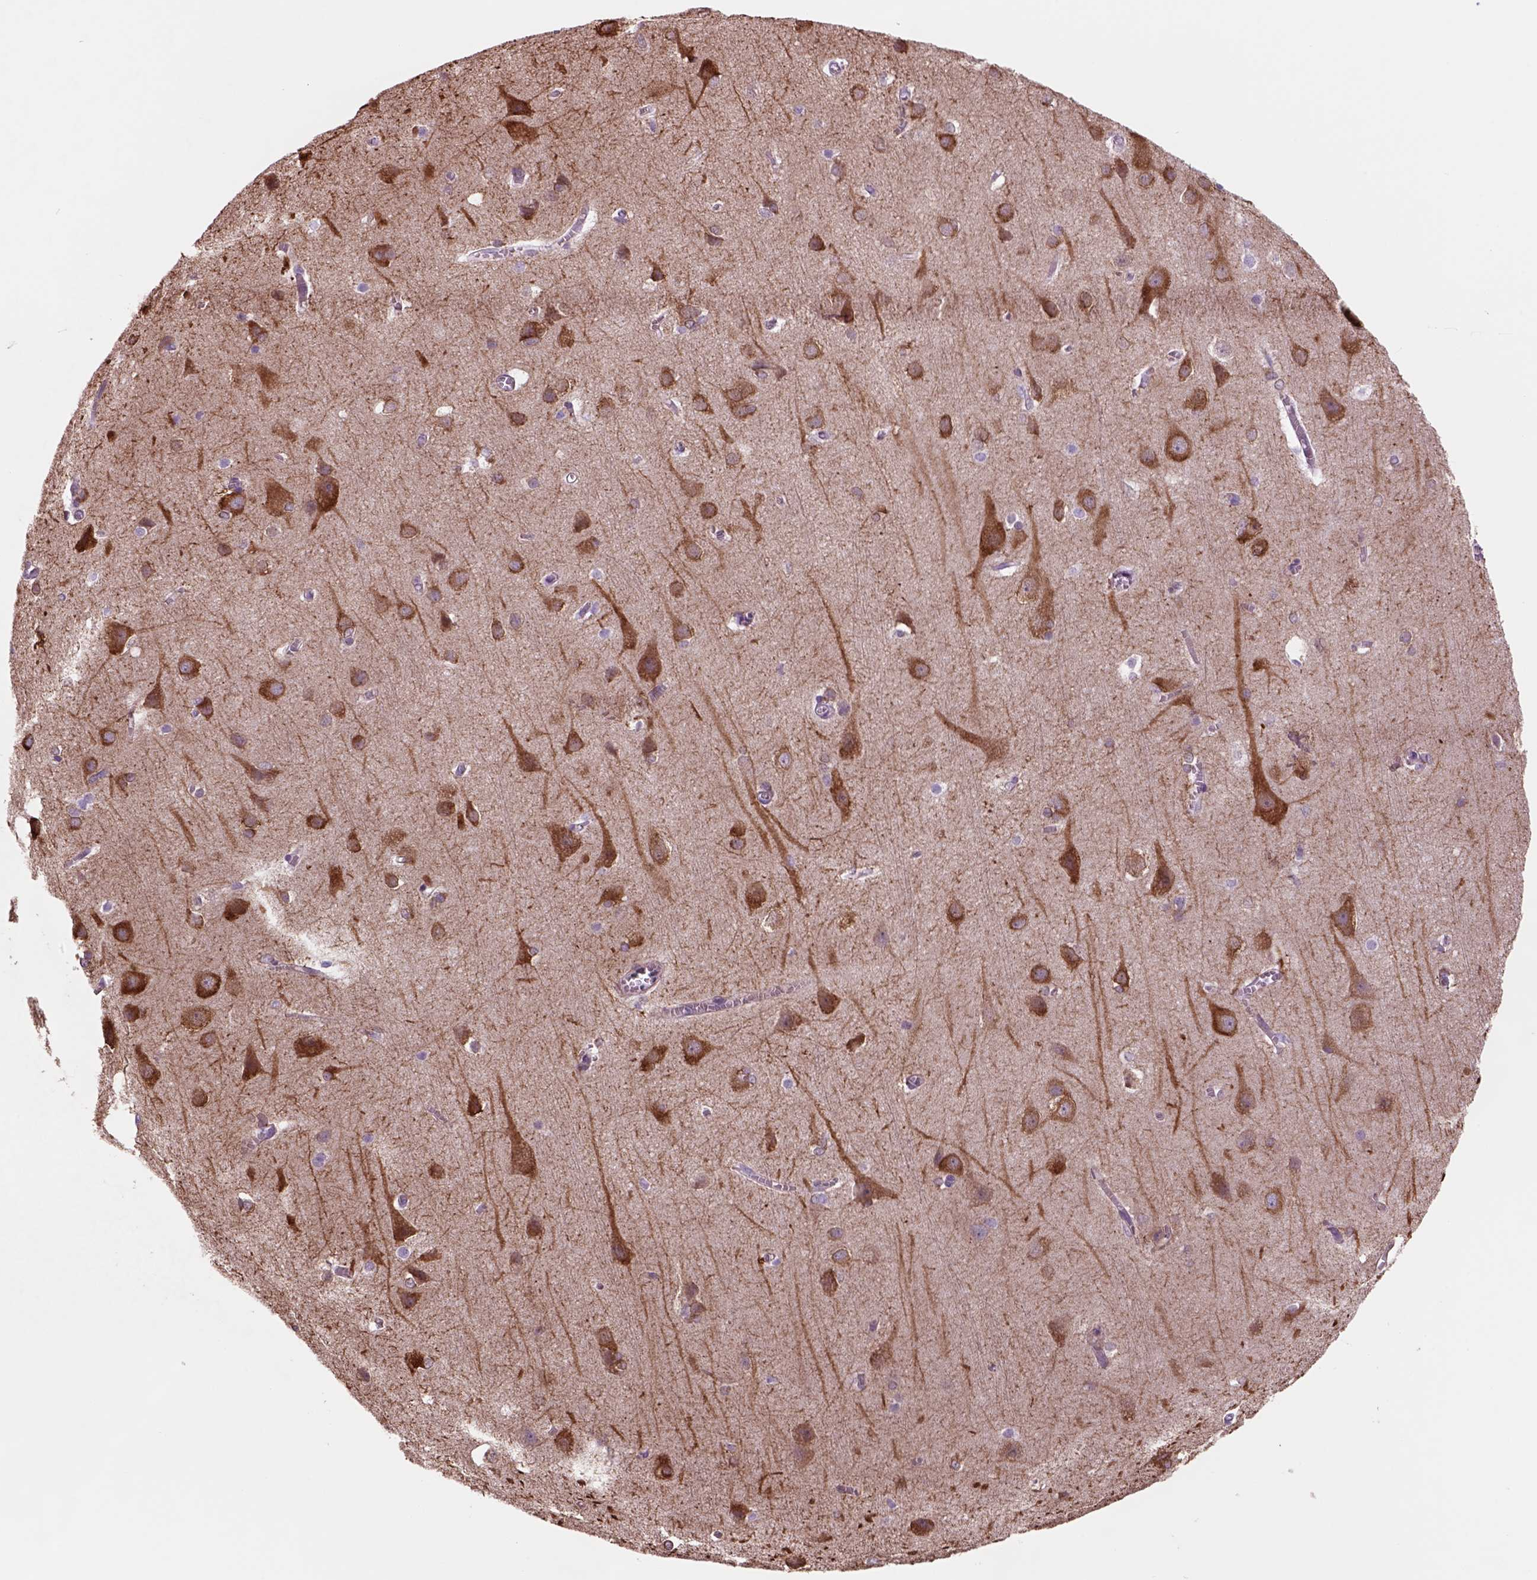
{"staining": {"intensity": "negative", "quantity": "none", "location": "none"}, "tissue": "cerebral cortex", "cell_type": "Endothelial cells", "image_type": "normal", "snomed": [{"axis": "morphology", "description": "Normal tissue, NOS"}, {"axis": "topography", "description": "Cerebral cortex"}], "caption": "The photomicrograph displays no significant staining in endothelial cells of cerebral cortex.", "gene": "PIAS3", "patient": {"sex": "male", "age": 37}}